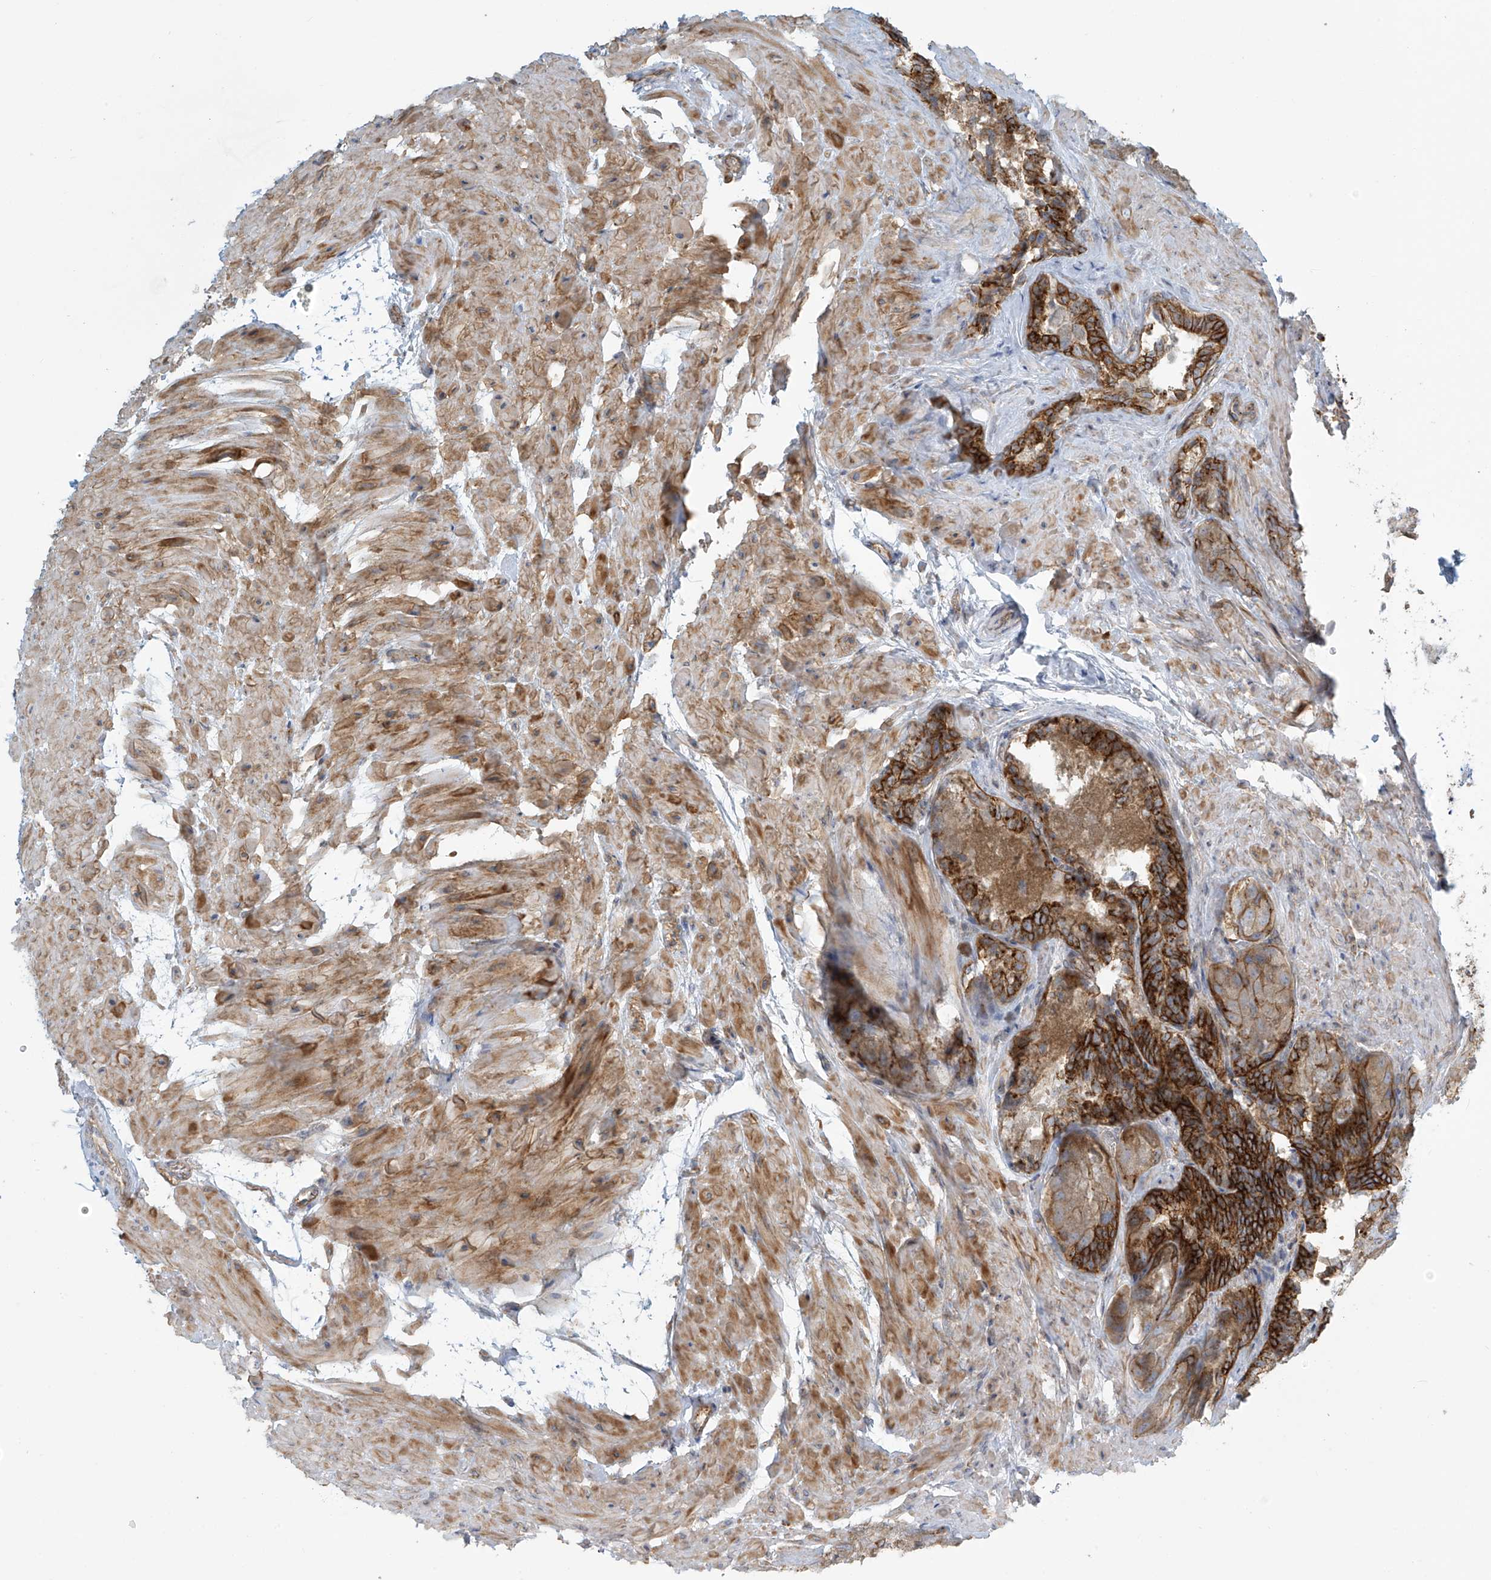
{"staining": {"intensity": "strong", "quantity": "<25%", "location": "cytoplasmic/membranous"}, "tissue": "seminal vesicle", "cell_type": "Glandular cells", "image_type": "normal", "snomed": [{"axis": "morphology", "description": "Normal tissue, NOS"}, {"axis": "topography", "description": "Seminal veicle"}, {"axis": "topography", "description": "Peripheral nerve tissue"}], "caption": "Protein expression analysis of benign seminal vesicle shows strong cytoplasmic/membranous staining in about <25% of glandular cells.", "gene": "LZTS3", "patient": {"sex": "male", "age": 63}}